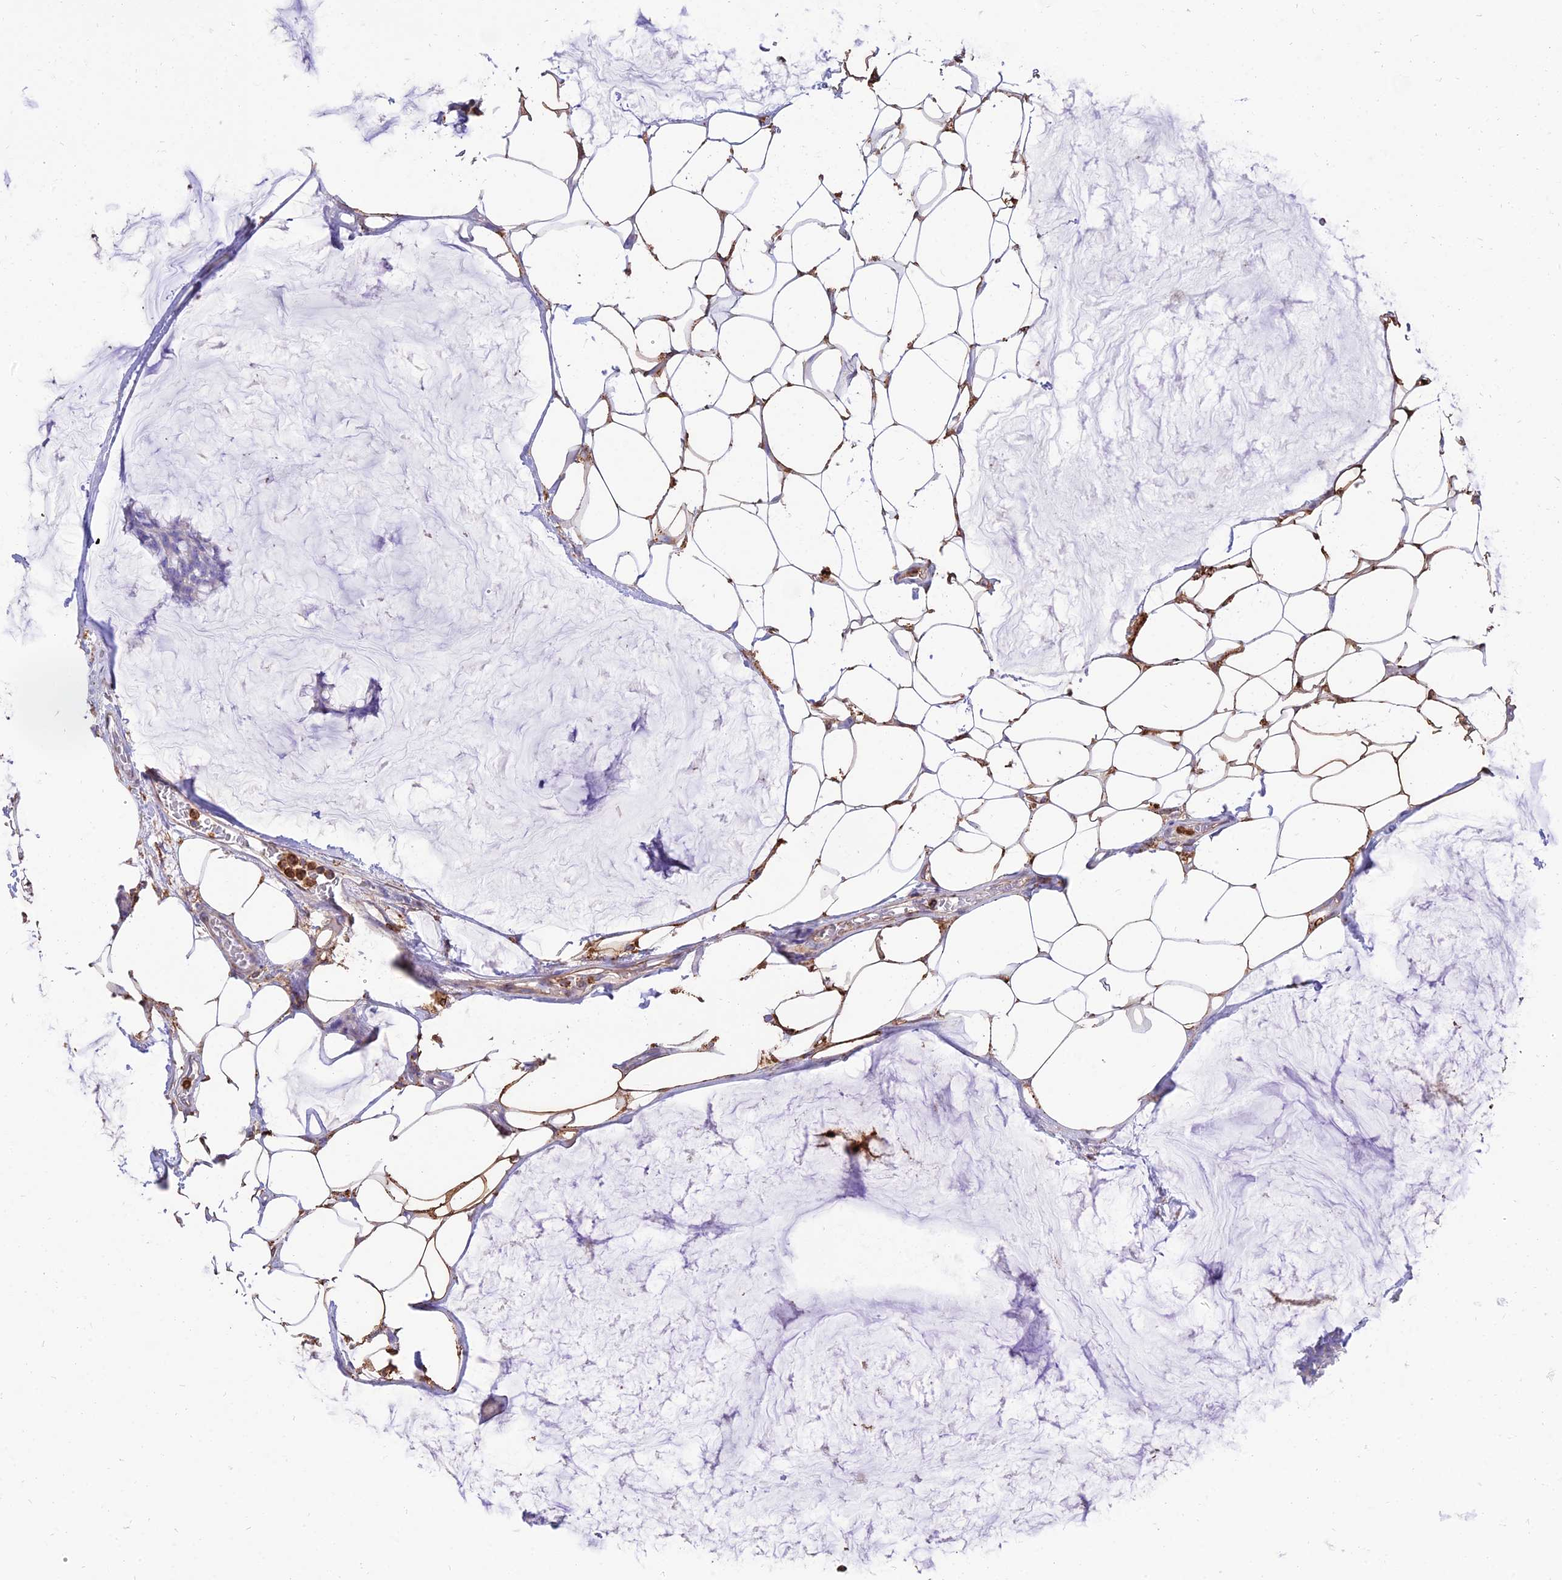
{"staining": {"intensity": "negative", "quantity": "none", "location": "none"}, "tissue": "breast cancer", "cell_type": "Tumor cells", "image_type": "cancer", "snomed": [{"axis": "morphology", "description": "Duct carcinoma"}, {"axis": "topography", "description": "Breast"}], "caption": "Tumor cells show no significant protein positivity in breast cancer.", "gene": "SREK1IP1", "patient": {"sex": "female", "age": 93}}